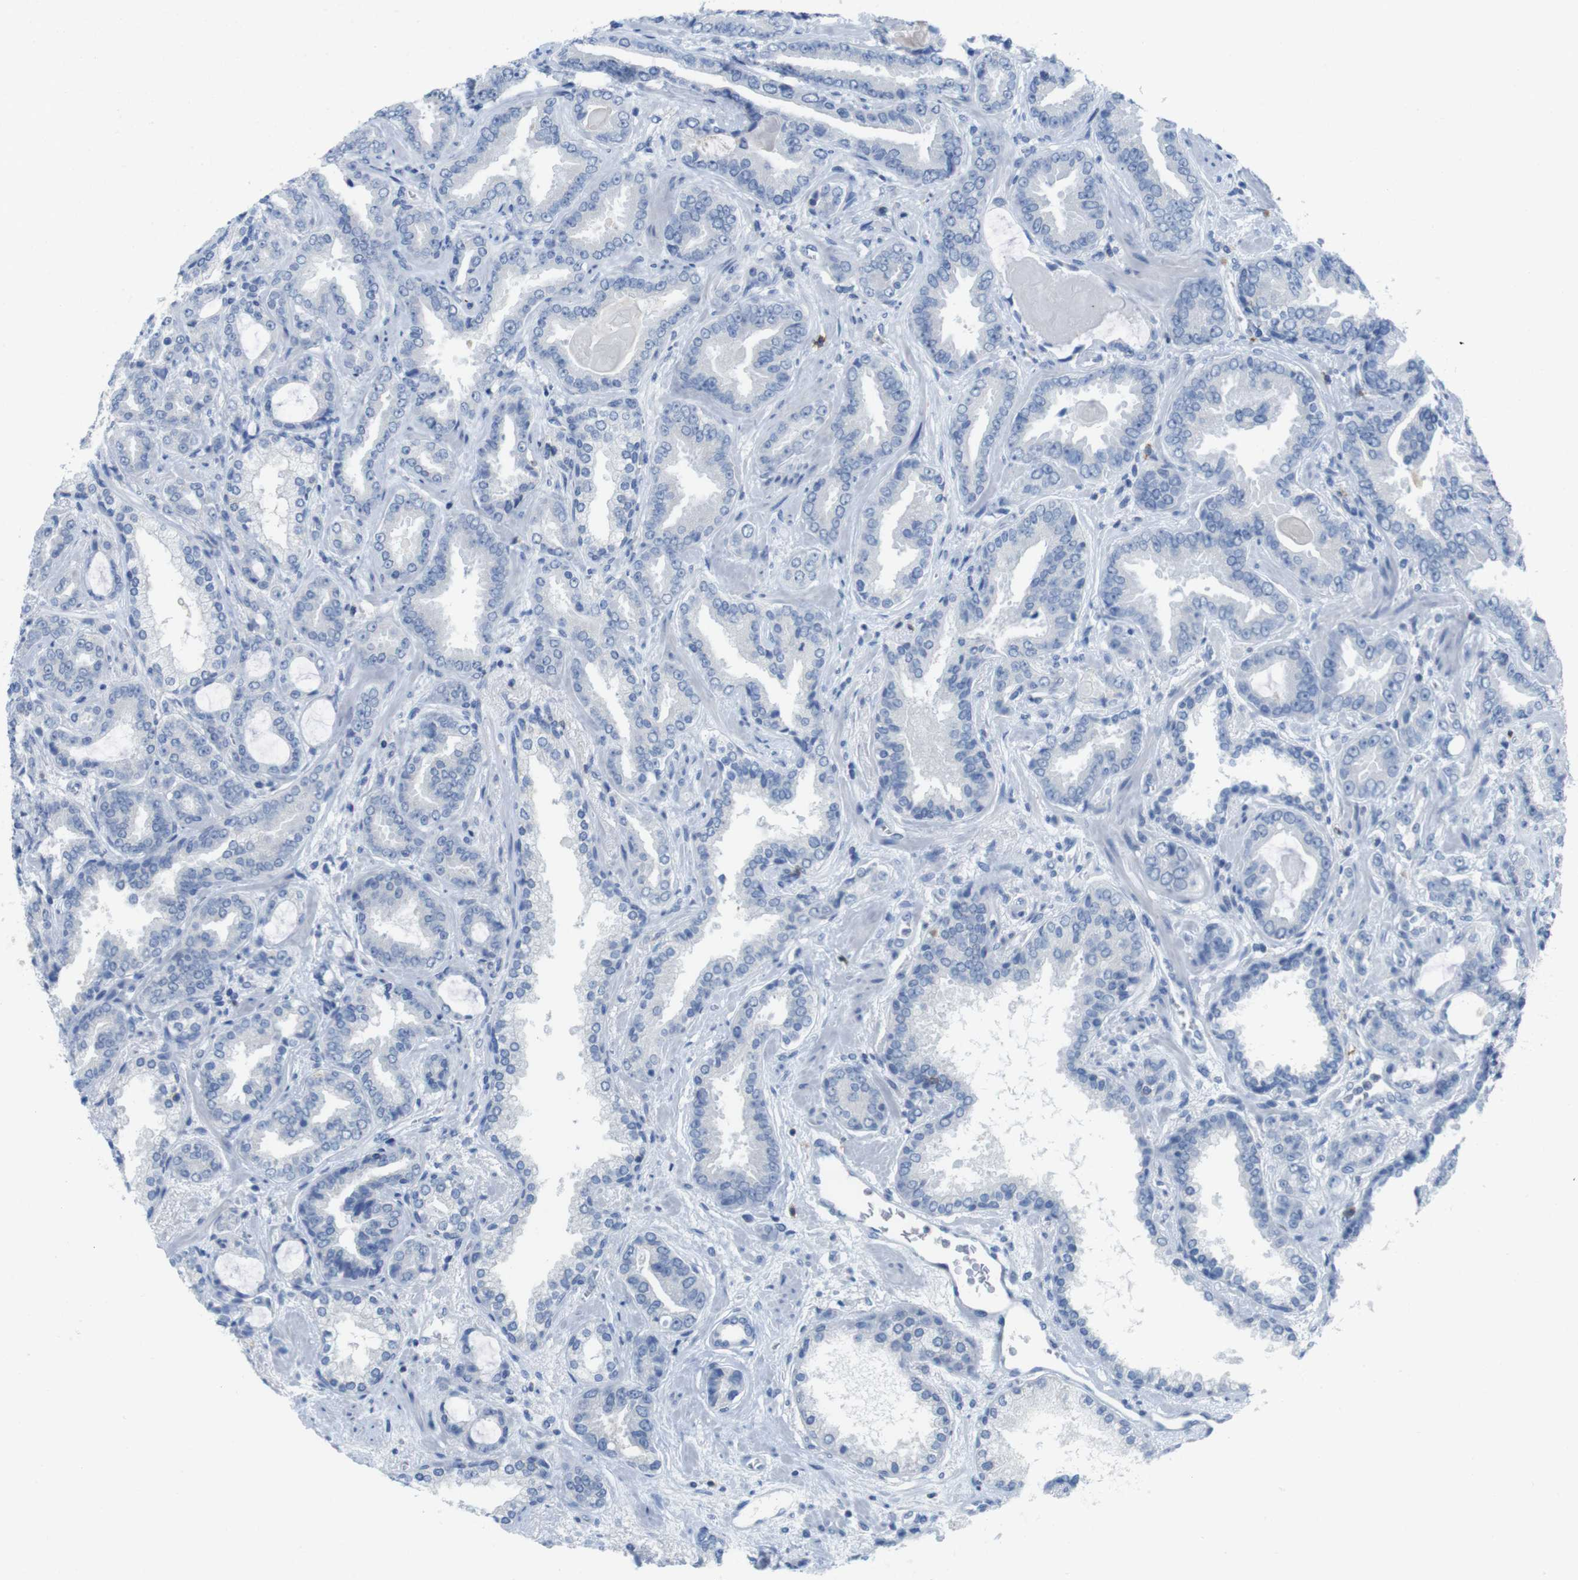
{"staining": {"intensity": "negative", "quantity": "none", "location": "none"}, "tissue": "prostate cancer", "cell_type": "Tumor cells", "image_type": "cancer", "snomed": [{"axis": "morphology", "description": "Adenocarcinoma, Low grade"}, {"axis": "topography", "description": "Prostate"}], "caption": "This is an immunohistochemistry (IHC) micrograph of prostate cancer. There is no positivity in tumor cells.", "gene": "CD5", "patient": {"sex": "male", "age": 60}}